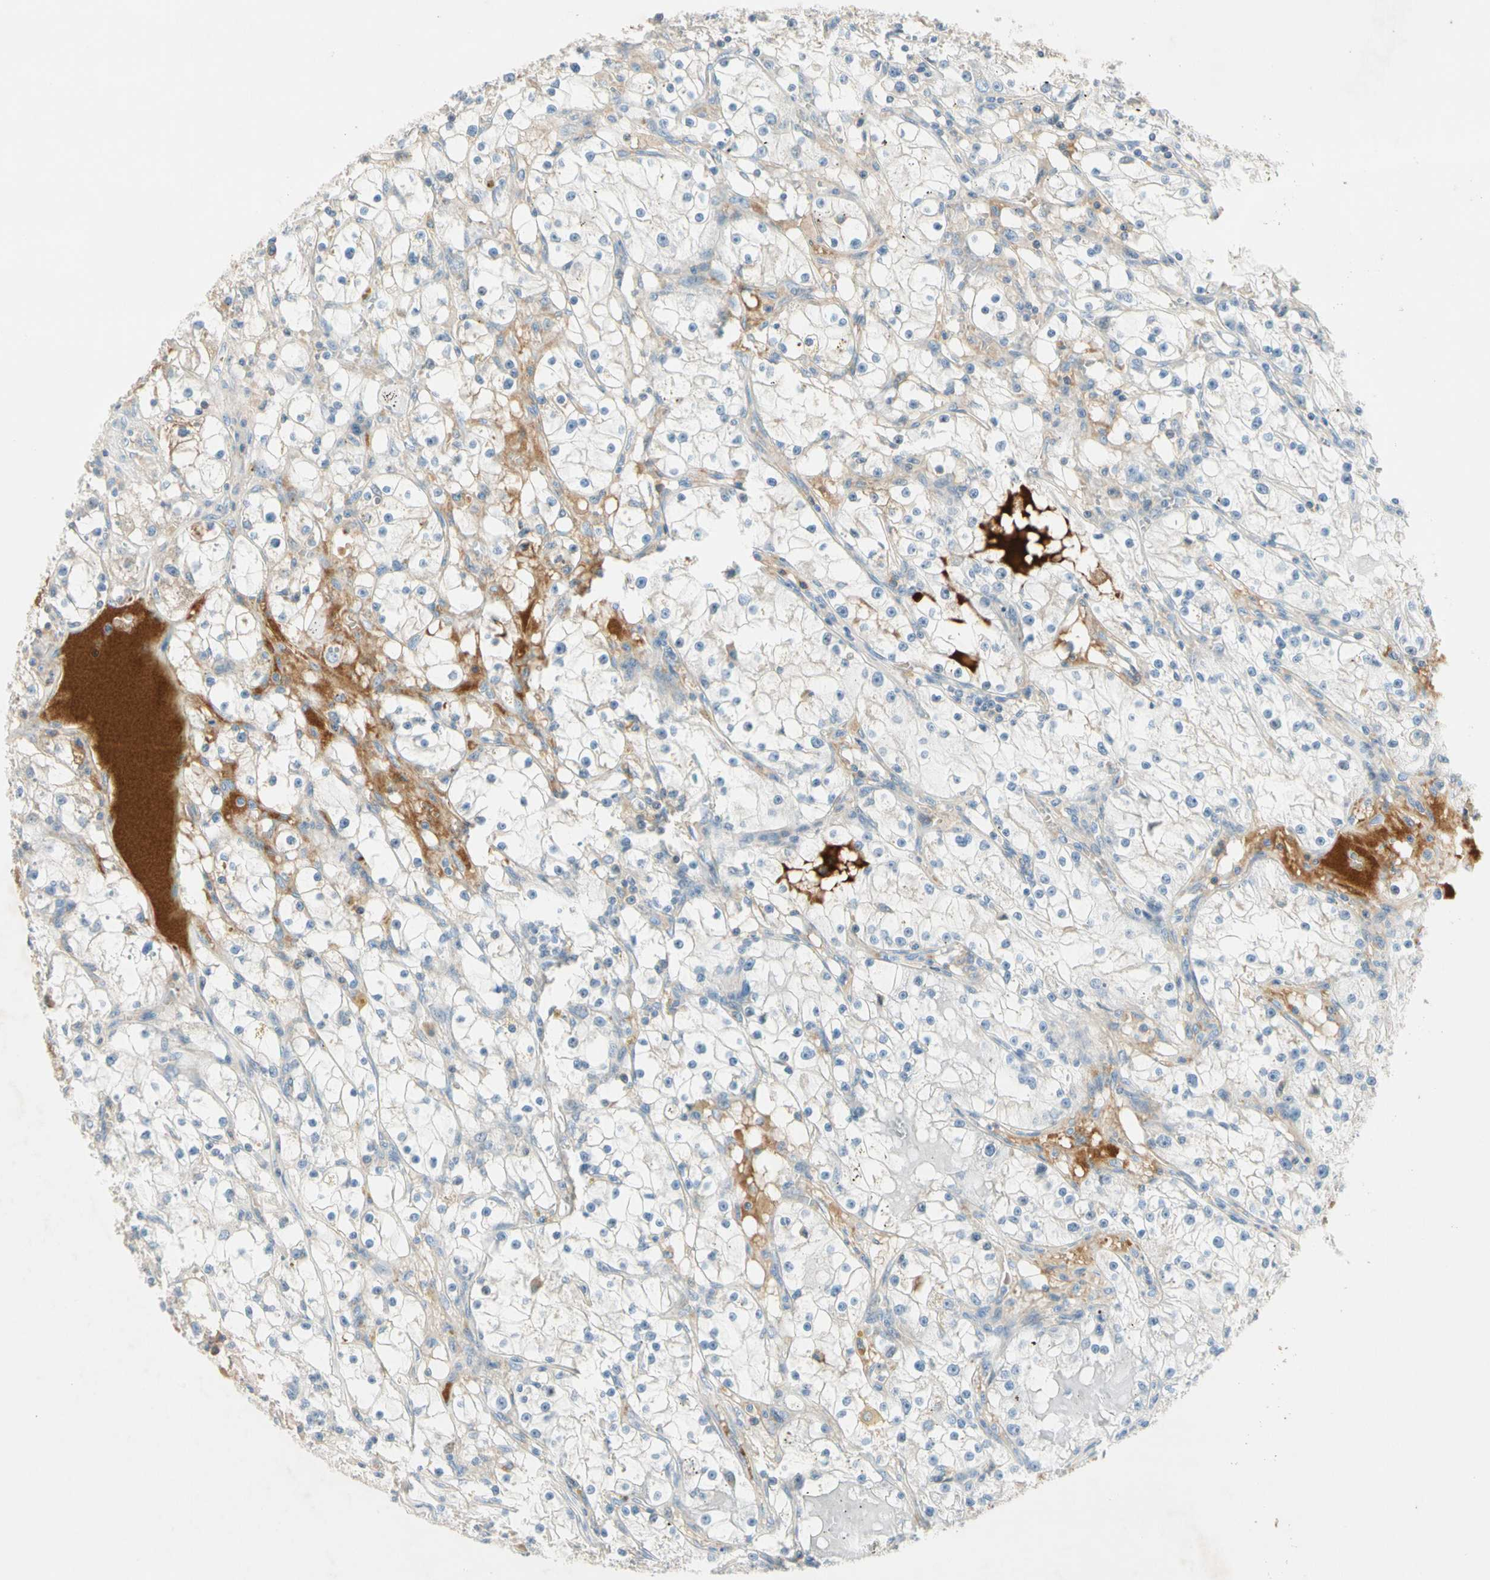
{"staining": {"intensity": "negative", "quantity": "none", "location": "none"}, "tissue": "renal cancer", "cell_type": "Tumor cells", "image_type": "cancer", "snomed": [{"axis": "morphology", "description": "Adenocarcinoma, NOS"}, {"axis": "topography", "description": "Kidney"}], "caption": "This is an IHC histopathology image of renal adenocarcinoma. There is no expression in tumor cells.", "gene": "SERPIND1", "patient": {"sex": "male", "age": 56}}